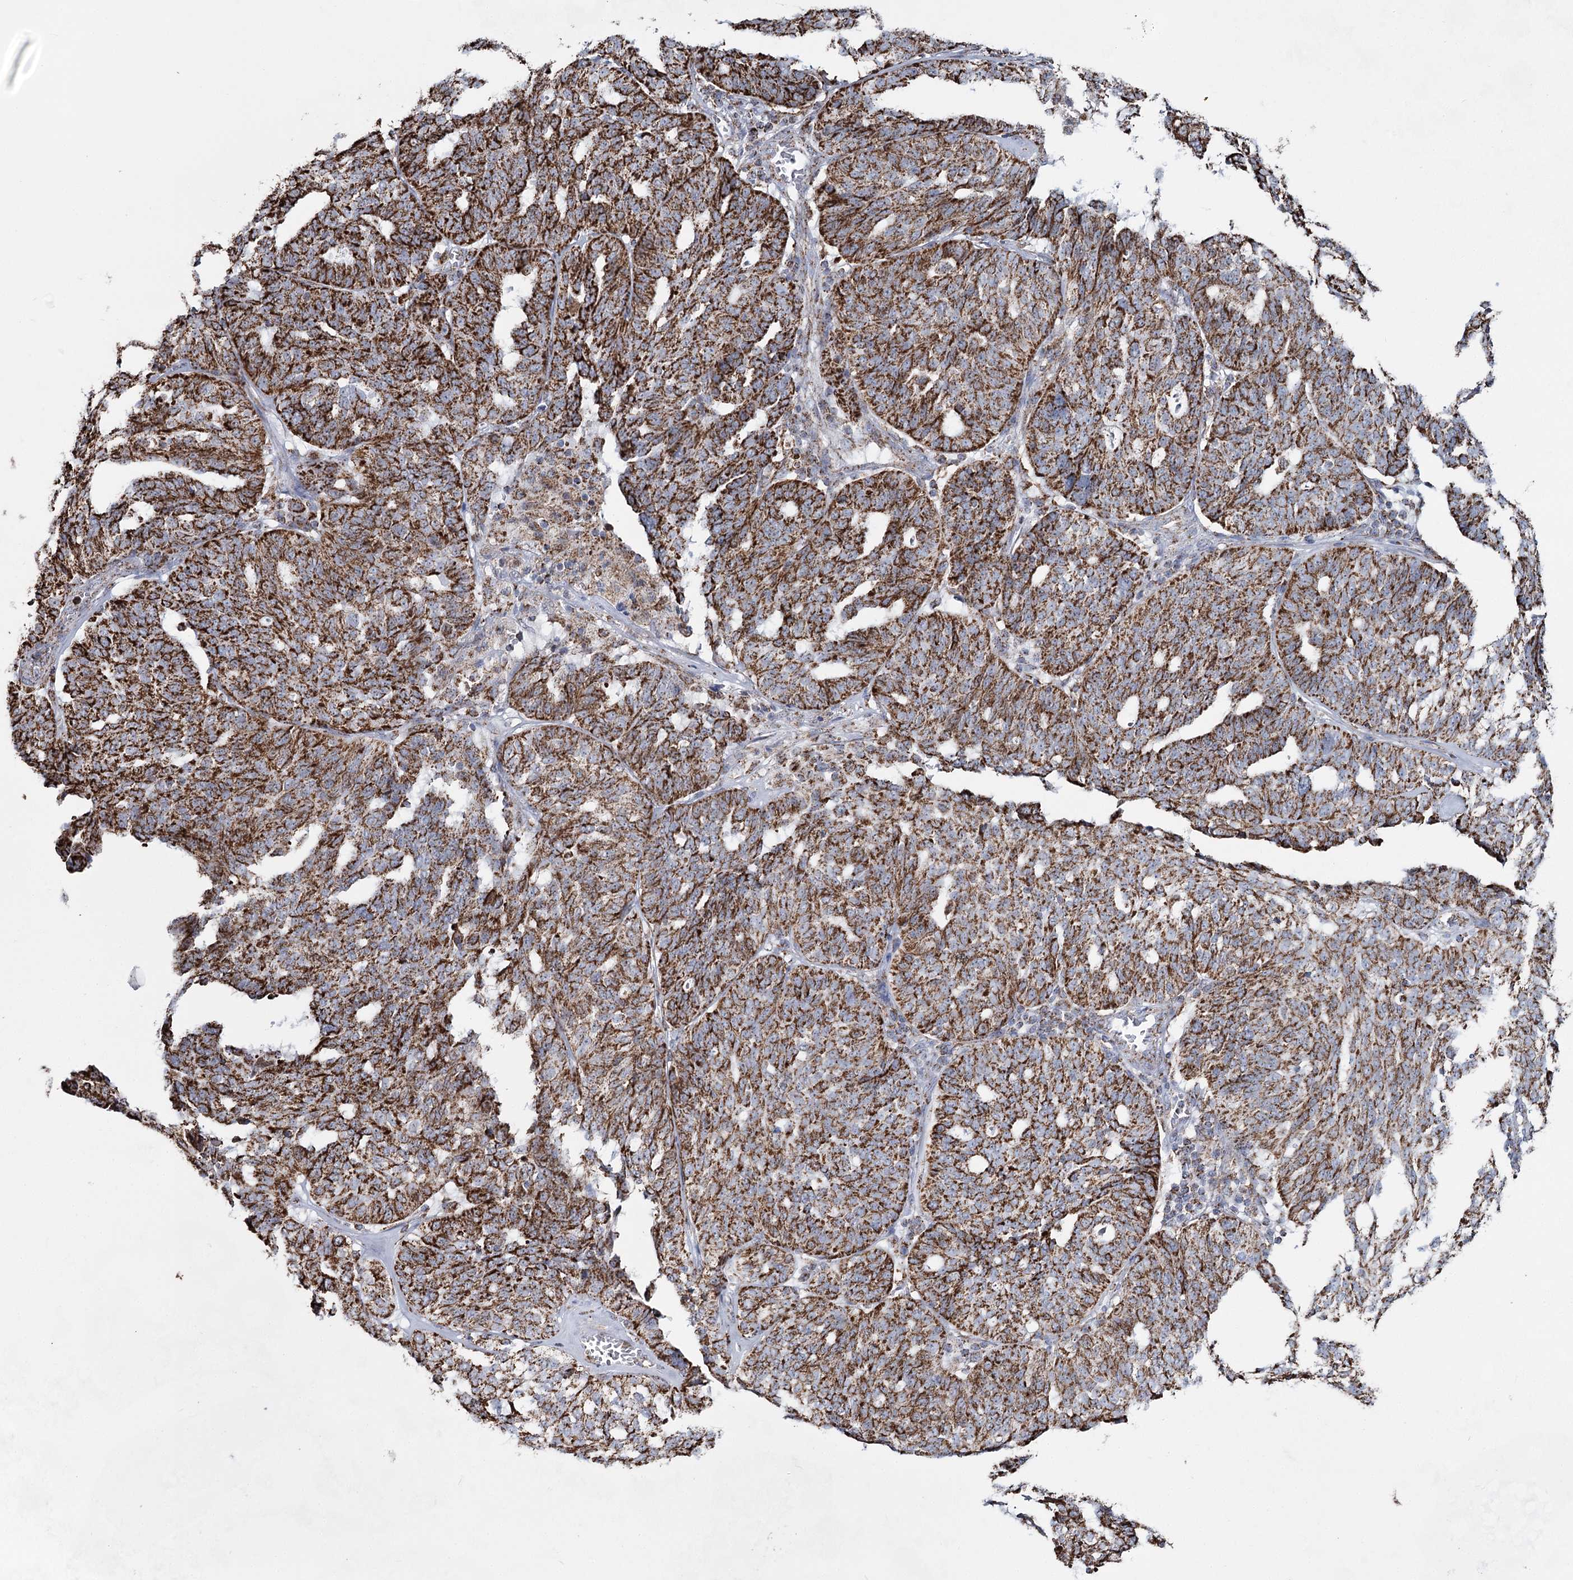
{"staining": {"intensity": "strong", "quantity": ">75%", "location": "cytoplasmic/membranous"}, "tissue": "ovarian cancer", "cell_type": "Tumor cells", "image_type": "cancer", "snomed": [{"axis": "morphology", "description": "Cystadenocarcinoma, serous, NOS"}, {"axis": "topography", "description": "Ovary"}], "caption": "Human serous cystadenocarcinoma (ovarian) stained with a brown dye displays strong cytoplasmic/membranous positive staining in about >75% of tumor cells.", "gene": "CWF19L1", "patient": {"sex": "female", "age": 59}}